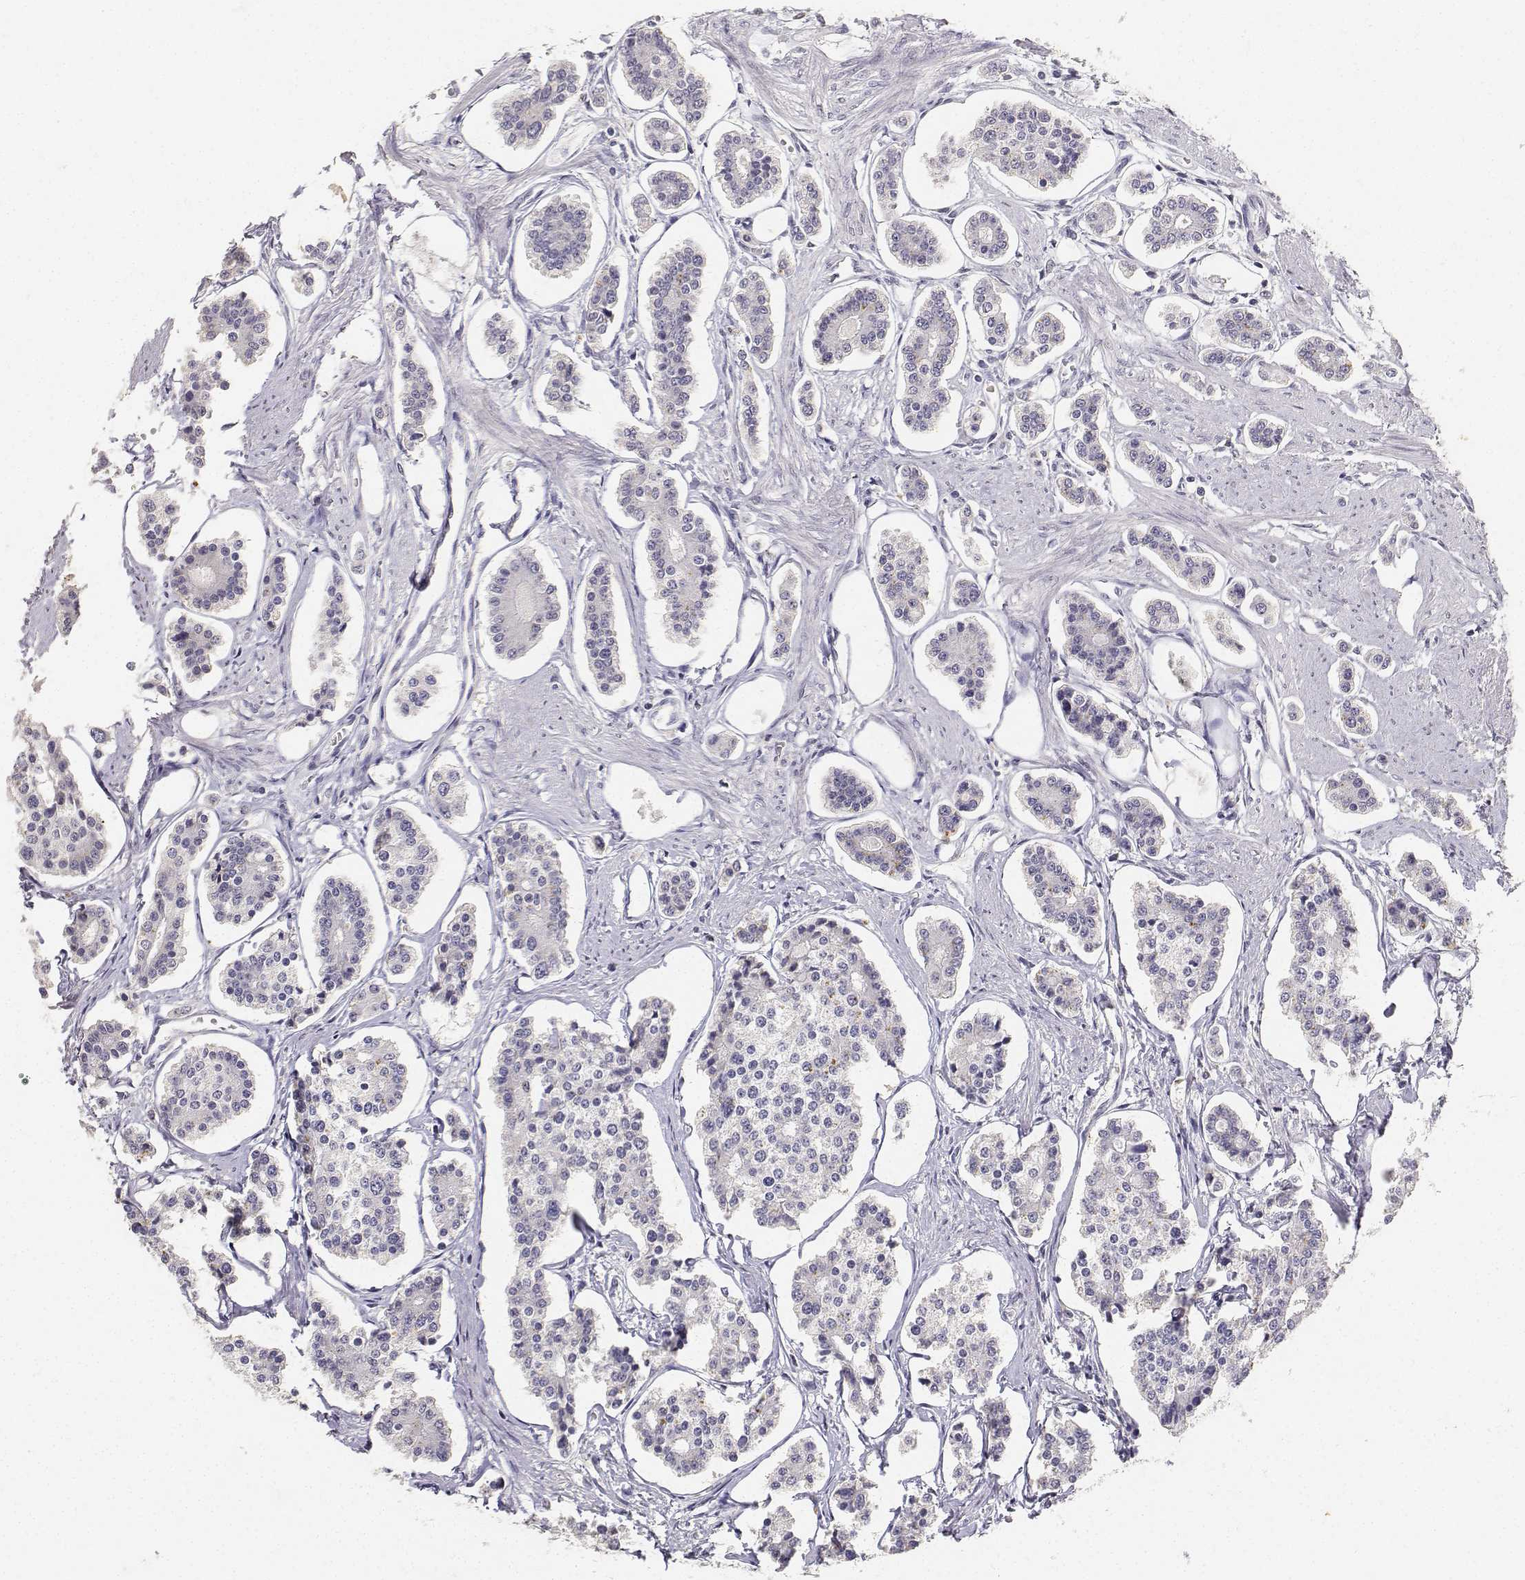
{"staining": {"intensity": "negative", "quantity": "none", "location": "none"}, "tissue": "carcinoid", "cell_type": "Tumor cells", "image_type": "cancer", "snomed": [{"axis": "morphology", "description": "Carcinoid, malignant, NOS"}, {"axis": "topography", "description": "Small intestine"}], "caption": "High magnification brightfield microscopy of carcinoid (malignant) stained with DAB (brown) and counterstained with hematoxylin (blue): tumor cells show no significant staining.", "gene": "PAEP", "patient": {"sex": "female", "age": 65}}